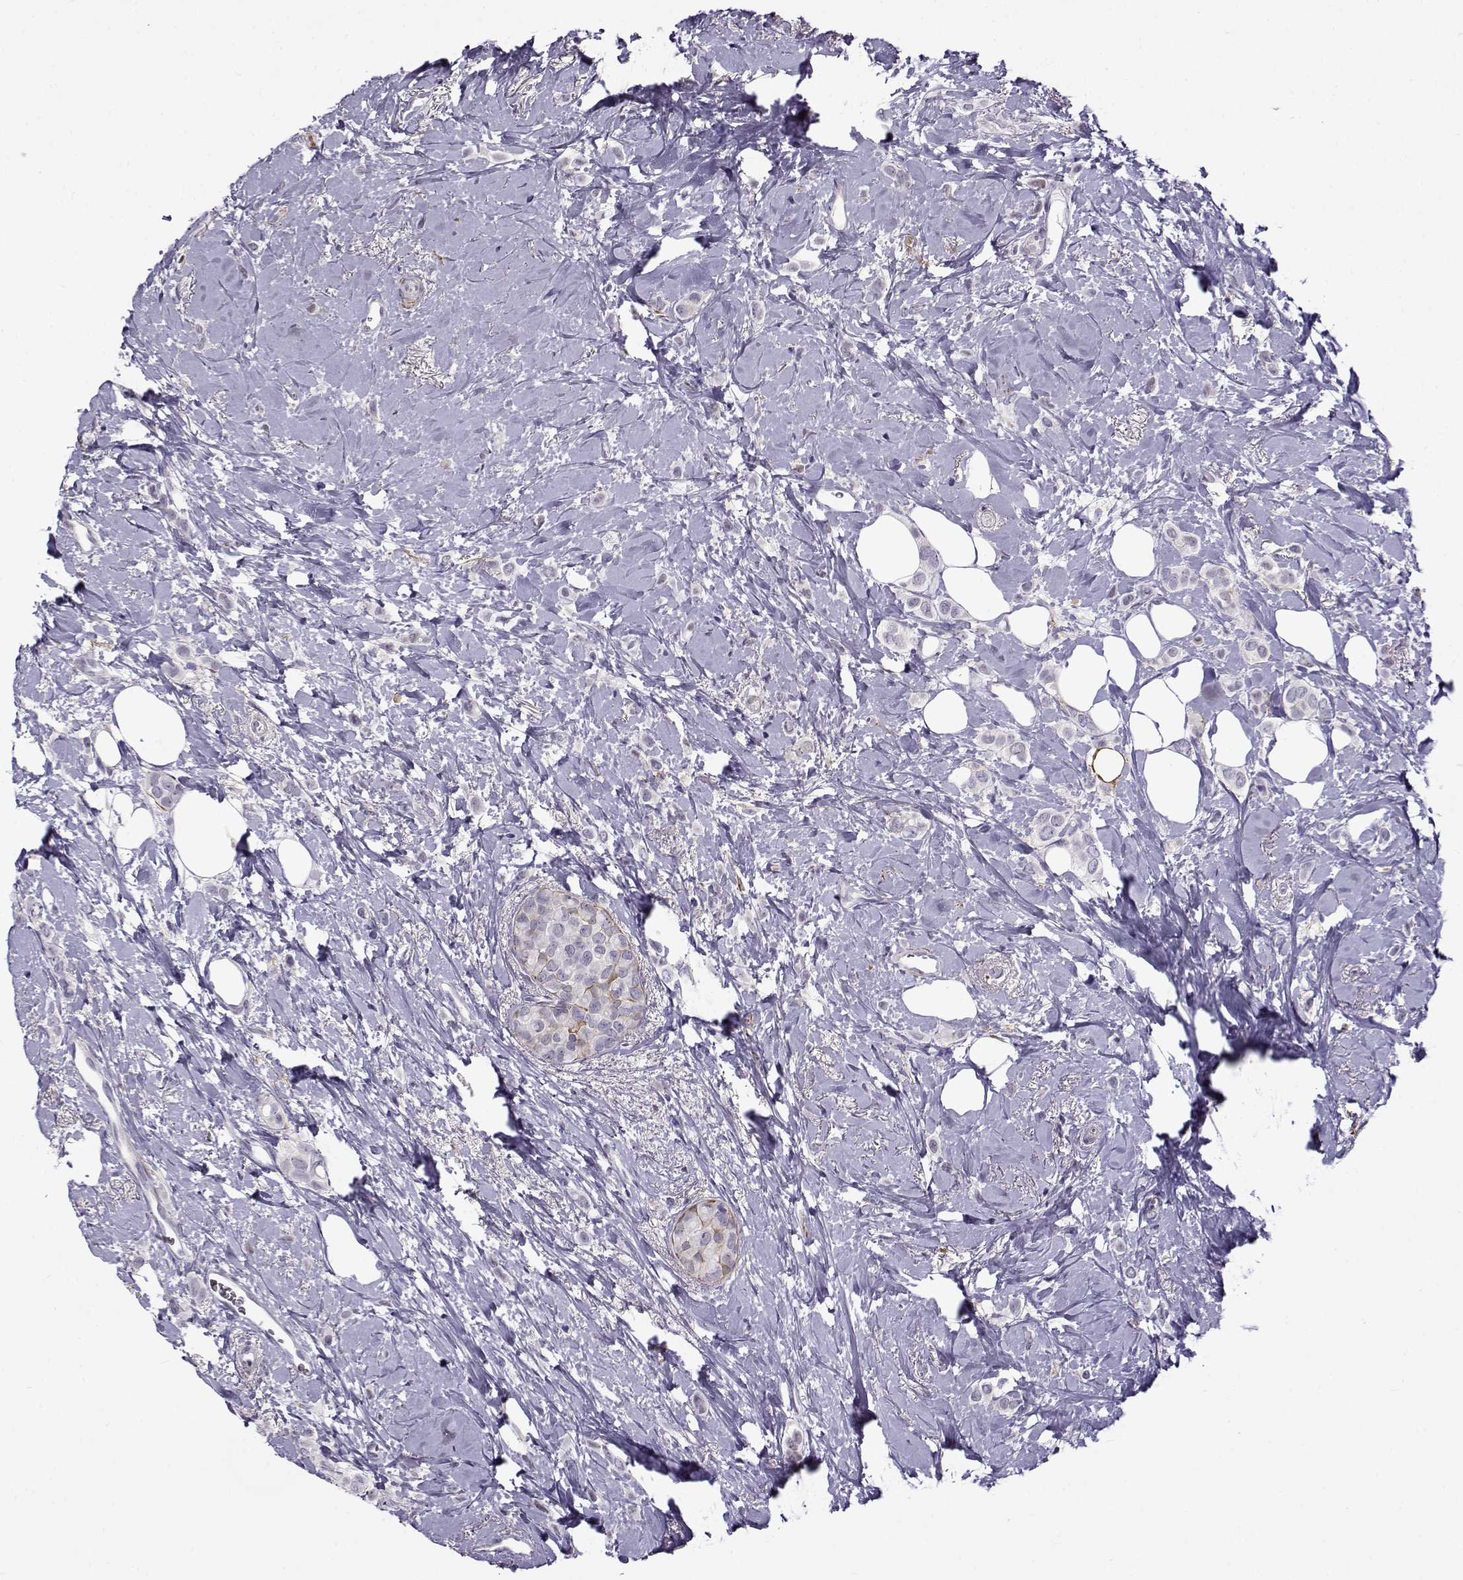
{"staining": {"intensity": "negative", "quantity": "none", "location": "none"}, "tissue": "breast cancer", "cell_type": "Tumor cells", "image_type": "cancer", "snomed": [{"axis": "morphology", "description": "Lobular carcinoma"}, {"axis": "topography", "description": "Breast"}], "caption": "This is an immunohistochemistry (IHC) image of human breast lobular carcinoma. There is no positivity in tumor cells.", "gene": "UCP3", "patient": {"sex": "female", "age": 66}}